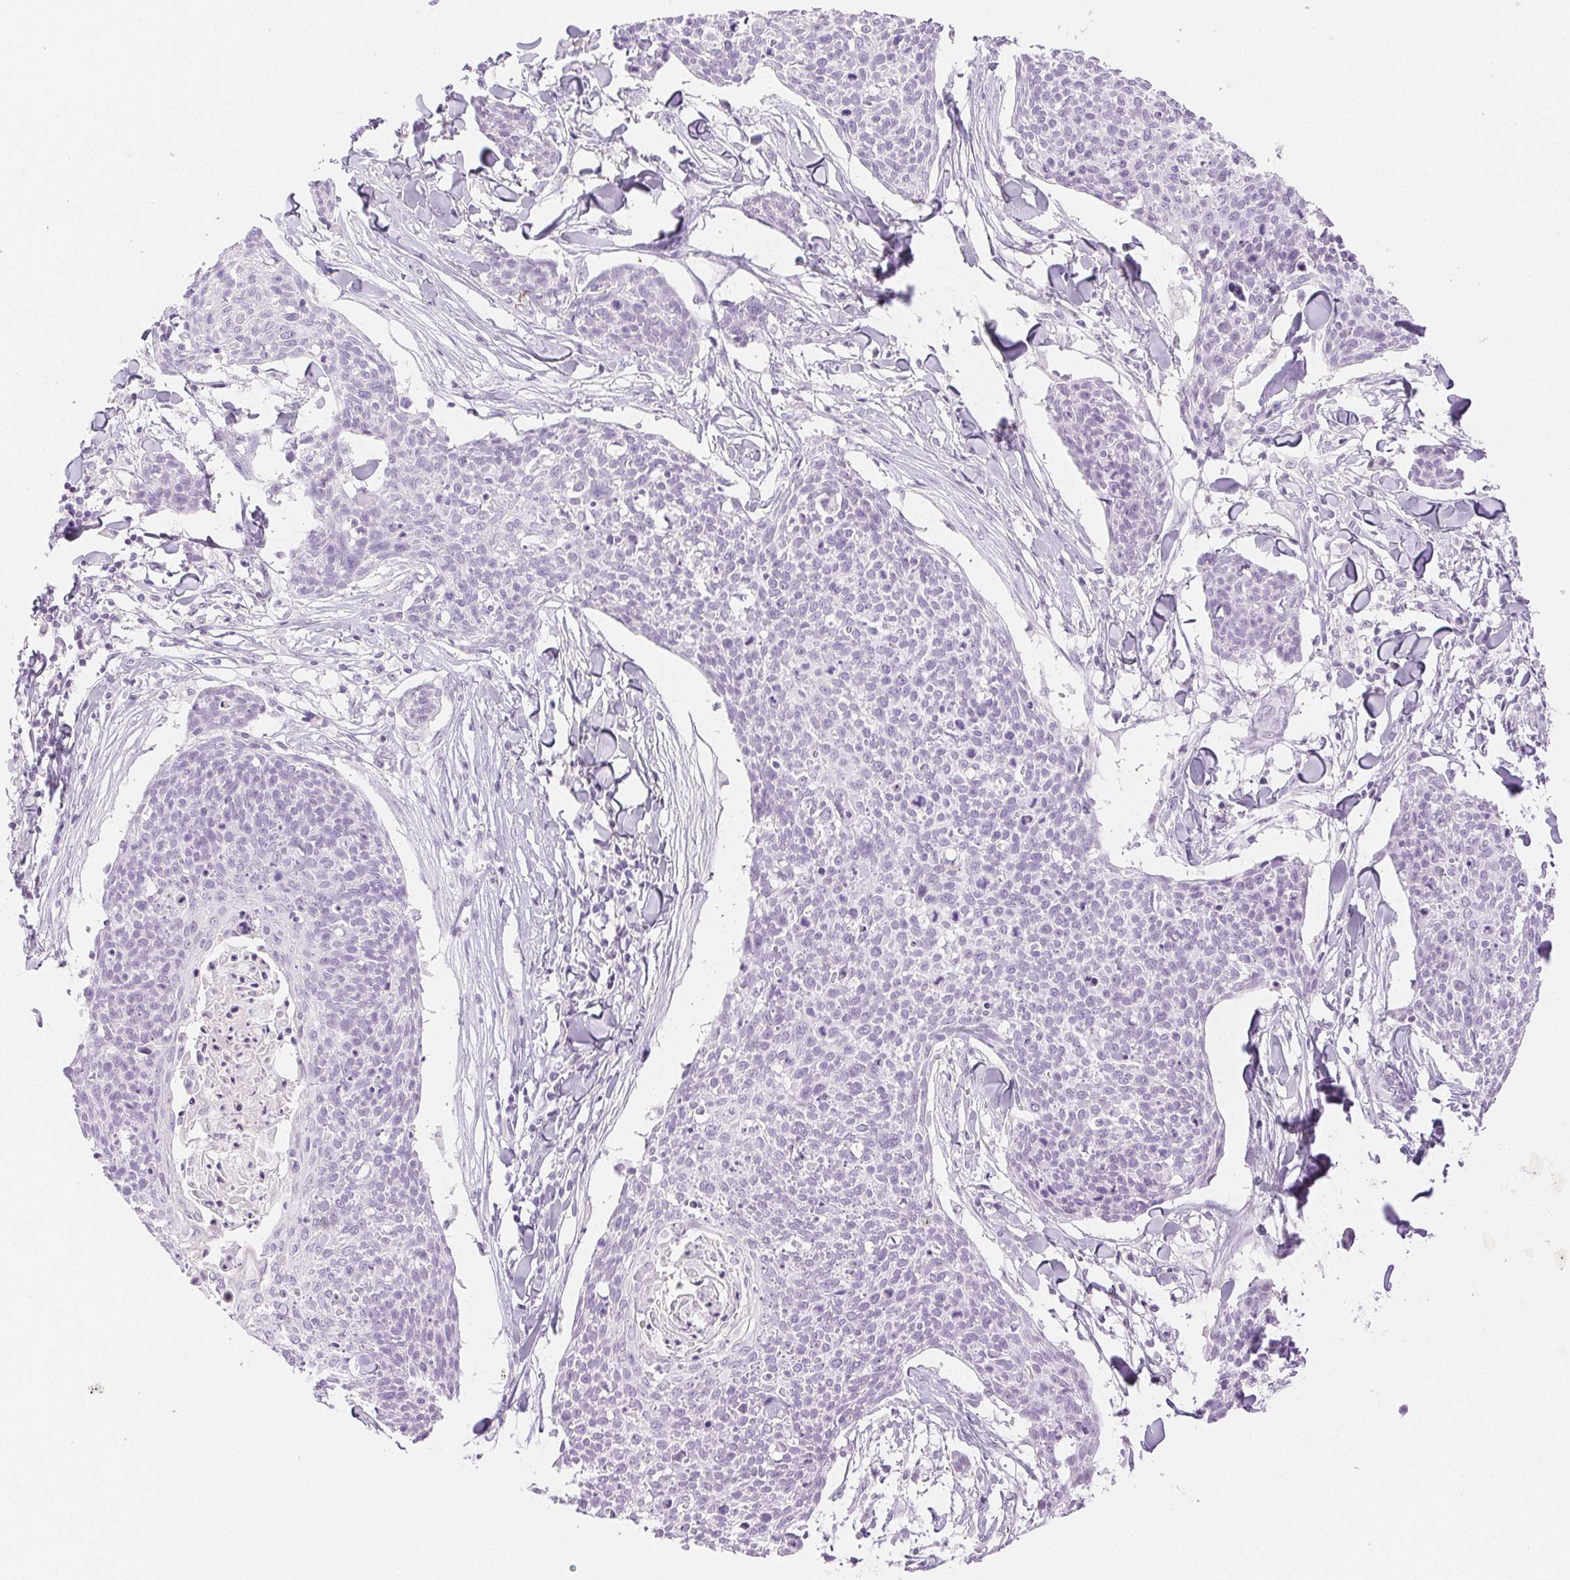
{"staining": {"intensity": "negative", "quantity": "none", "location": "none"}, "tissue": "skin cancer", "cell_type": "Tumor cells", "image_type": "cancer", "snomed": [{"axis": "morphology", "description": "Squamous cell carcinoma, NOS"}, {"axis": "topography", "description": "Skin"}, {"axis": "topography", "description": "Vulva"}], "caption": "An image of human skin cancer is negative for staining in tumor cells.", "gene": "SPACA4", "patient": {"sex": "female", "age": 75}}